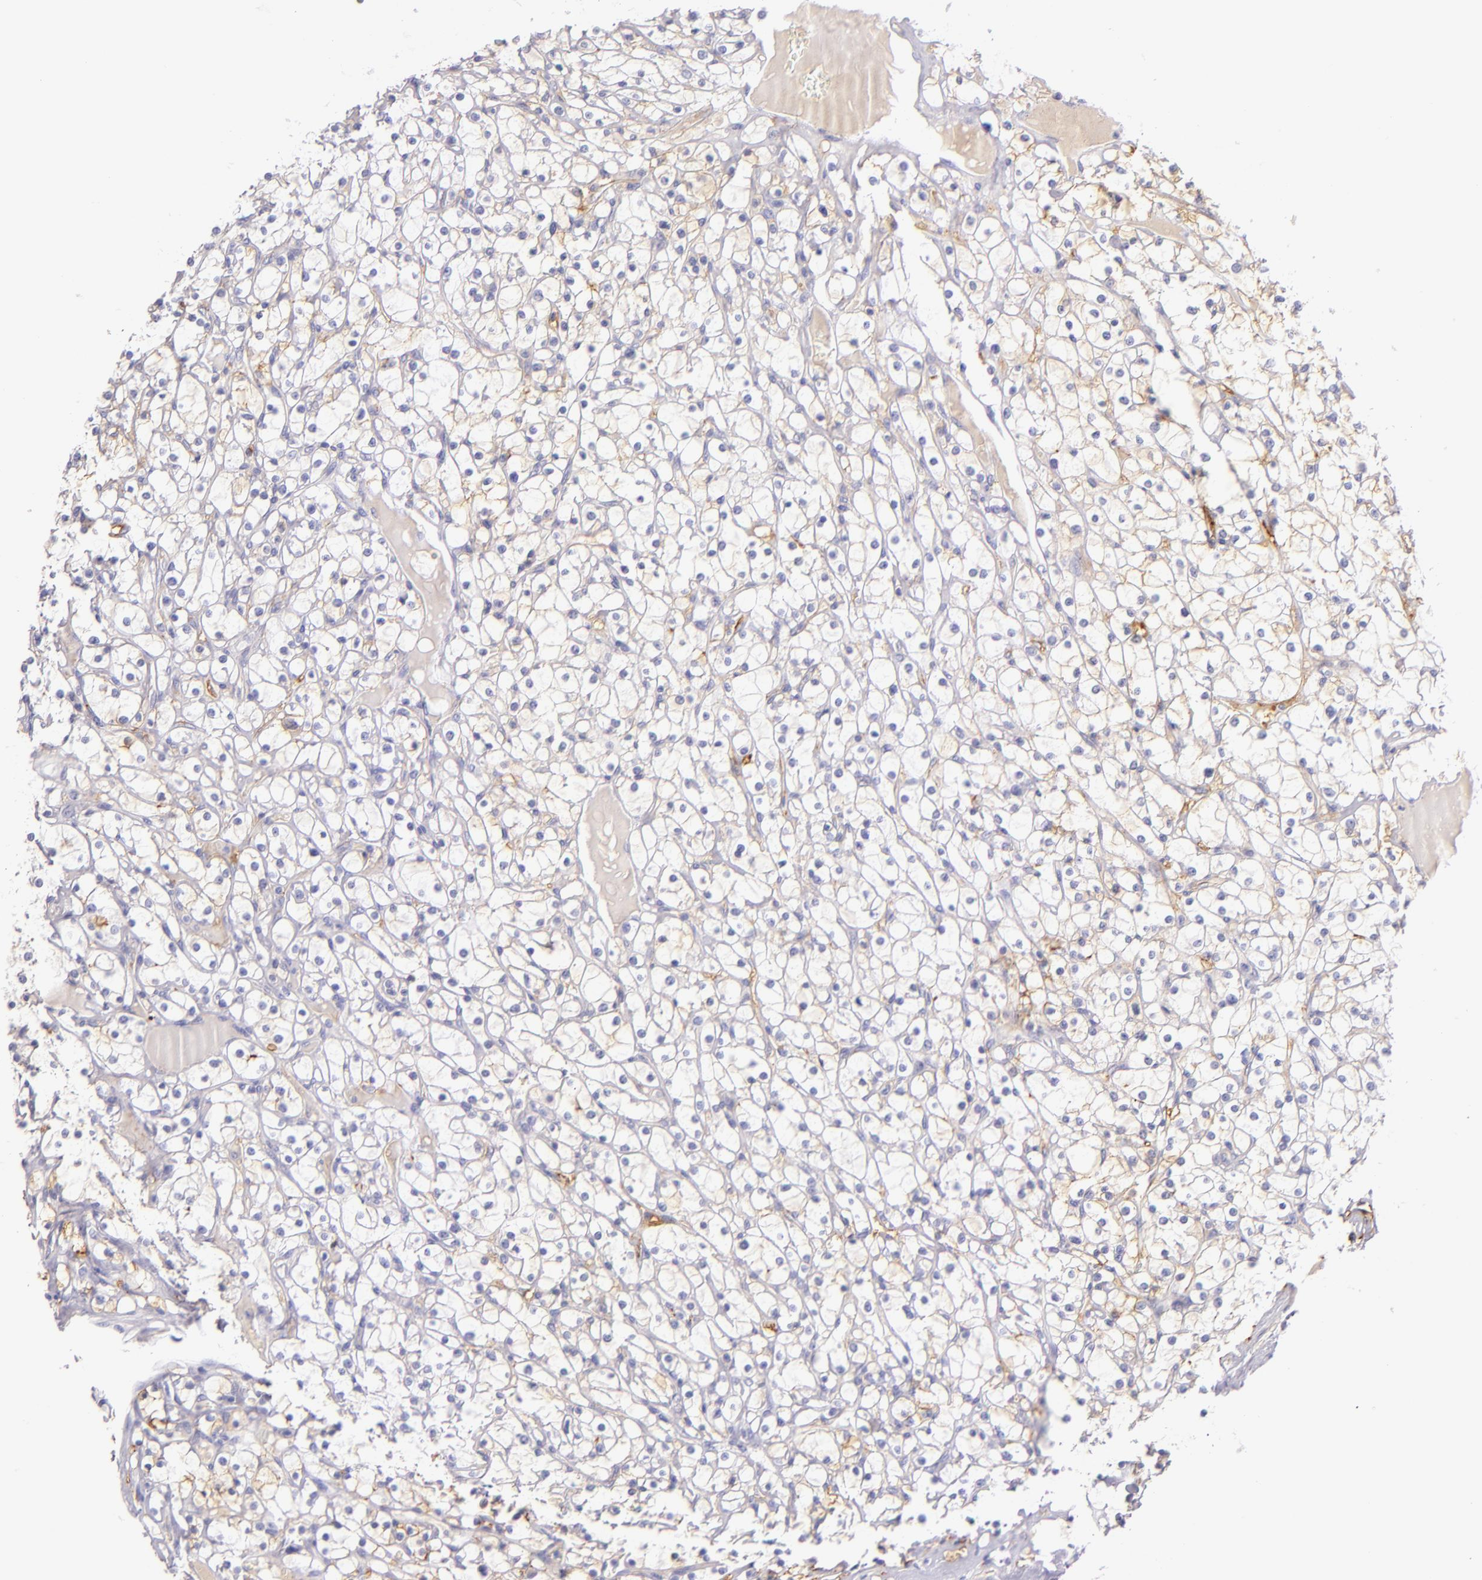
{"staining": {"intensity": "weak", "quantity": "25%-75%", "location": "cytoplasmic/membranous"}, "tissue": "renal cancer", "cell_type": "Tumor cells", "image_type": "cancer", "snomed": [{"axis": "morphology", "description": "Adenocarcinoma, NOS"}, {"axis": "topography", "description": "Kidney"}], "caption": "High-magnification brightfield microscopy of renal cancer (adenocarcinoma) stained with DAB (3,3'-diaminobenzidine) (brown) and counterstained with hematoxylin (blue). tumor cells exhibit weak cytoplasmic/membranous positivity is present in approximately25%-75% of cells.", "gene": "ICAM1", "patient": {"sex": "female", "age": 73}}